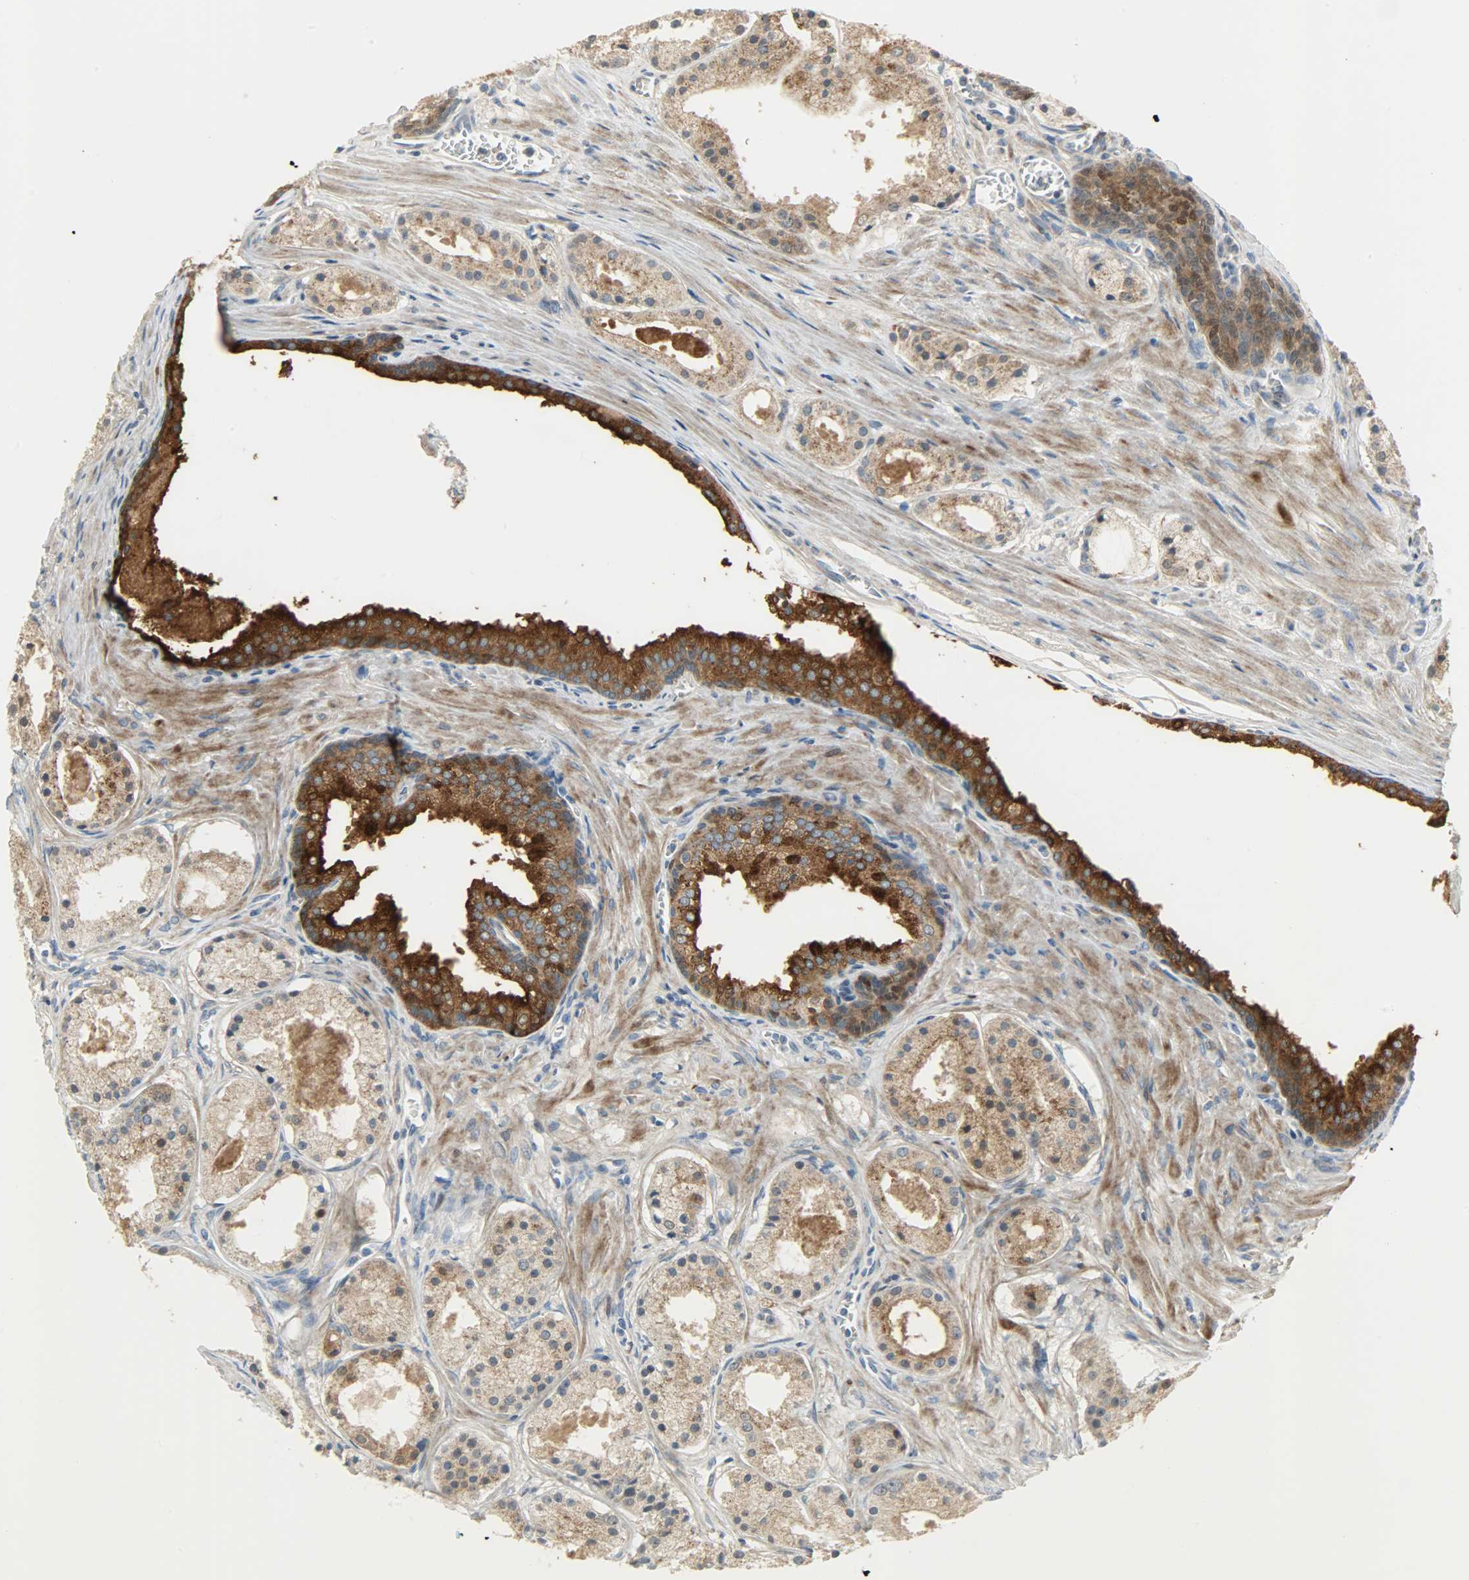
{"staining": {"intensity": "moderate", "quantity": ">75%", "location": "cytoplasmic/membranous"}, "tissue": "prostate cancer", "cell_type": "Tumor cells", "image_type": "cancer", "snomed": [{"axis": "morphology", "description": "Adenocarcinoma, Low grade"}, {"axis": "topography", "description": "Prostate"}], "caption": "A photomicrograph of human prostate low-grade adenocarcinoma stained for a protein displays moderate cytoplasmic/membranous brown staining in tumor cells. Nuclei are stained in blue.", "gene": "PPP1R1B", "patient": {"sex": "male", "age": 57}}